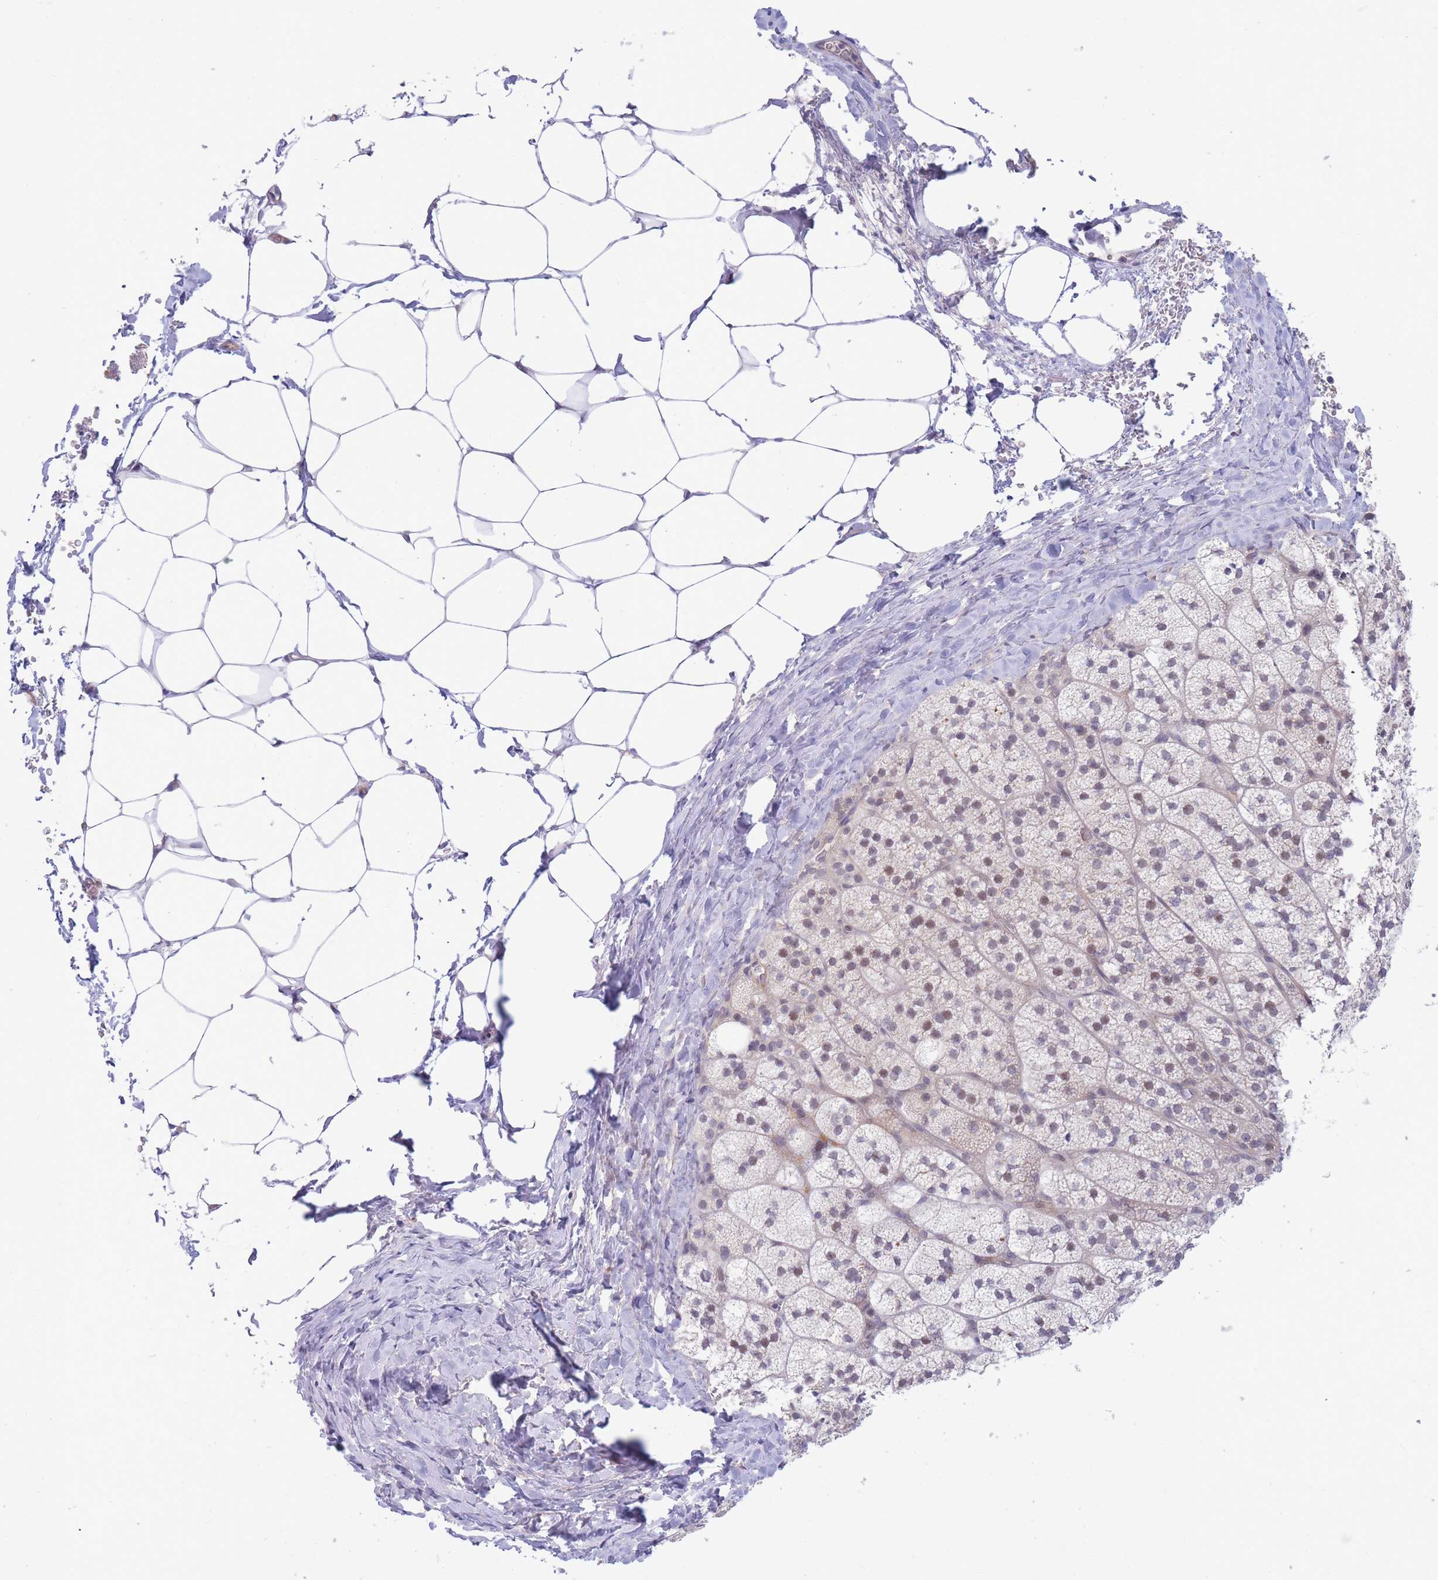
{"staining": {"intensity": "negative", "quantity": "none", "location": "none"}, "tissue": "adrenal gland", "cell_type": "Glandular cells", "image_type": "normal", "snomed": [{"axis": "morphology", "description": "Normal tissue, NOS"}, {"axis": "topography", "description": "Adrenal gland"}], "caption": "Adrenal gland stained for a protein using immunohistochemistry (IHC) reveals no positivity glandular cells.", "gene": "APOL4", "patient": {"sex": "female", "age": 58}}